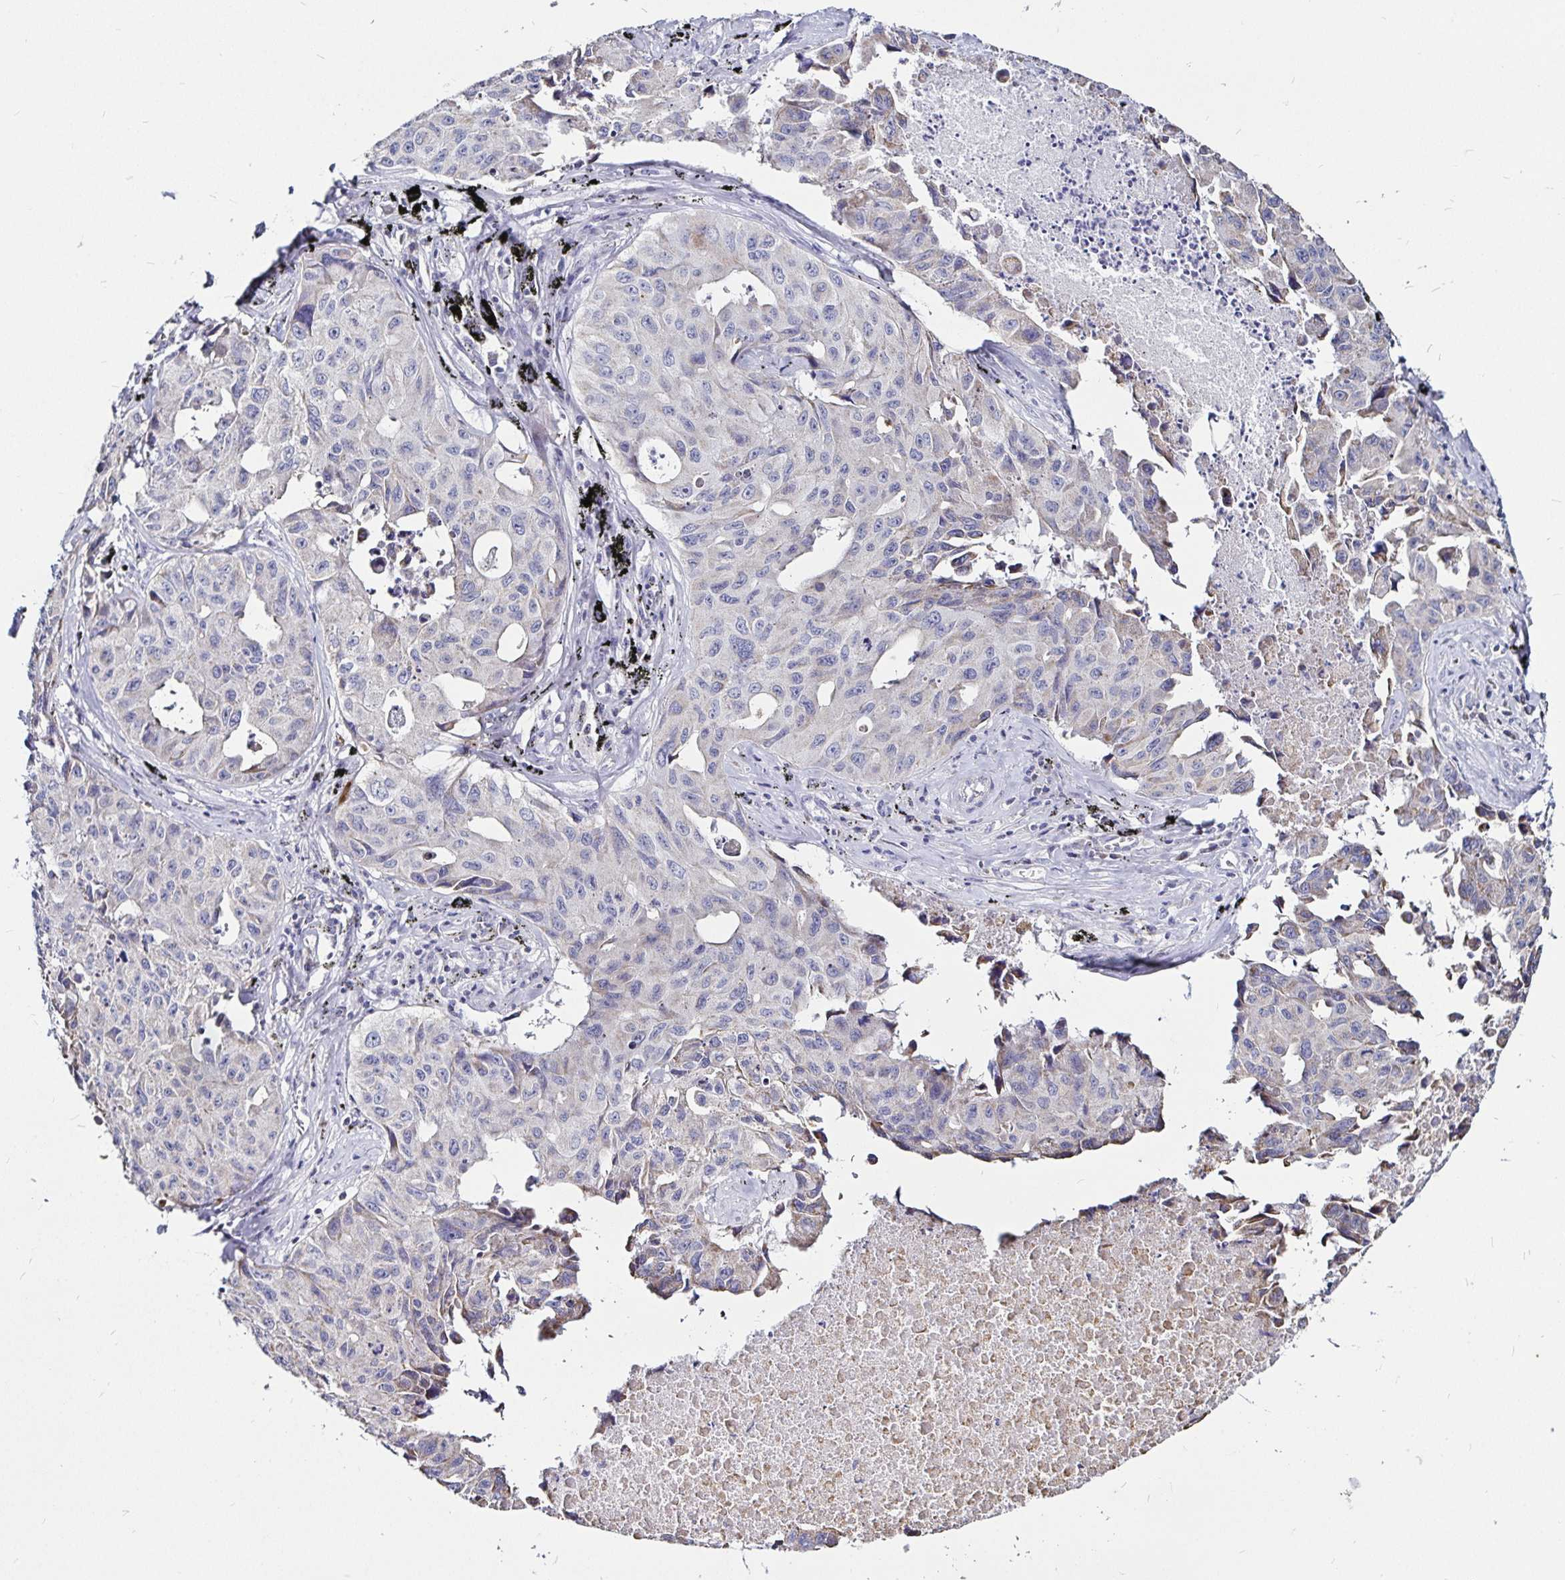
{"staining": {"intensity": "negative", "quantity": "none", "location": "none"}, "tissue": "lung cancer", "cell_type": "Tumor cells", "image_type": "cancer", "snomed": [{"axis": "morphology", "description": "Adenocarcinoma, NOS"}, {"axis": "topography", "description": "Lymph node"}, {"axis": "topography", "description": "Lung"}], "caption": "There is no significant expression in tumor cells of lung cancer.", "gene": "PGAM2", "patient": {"sex": "male", "age": 64}}